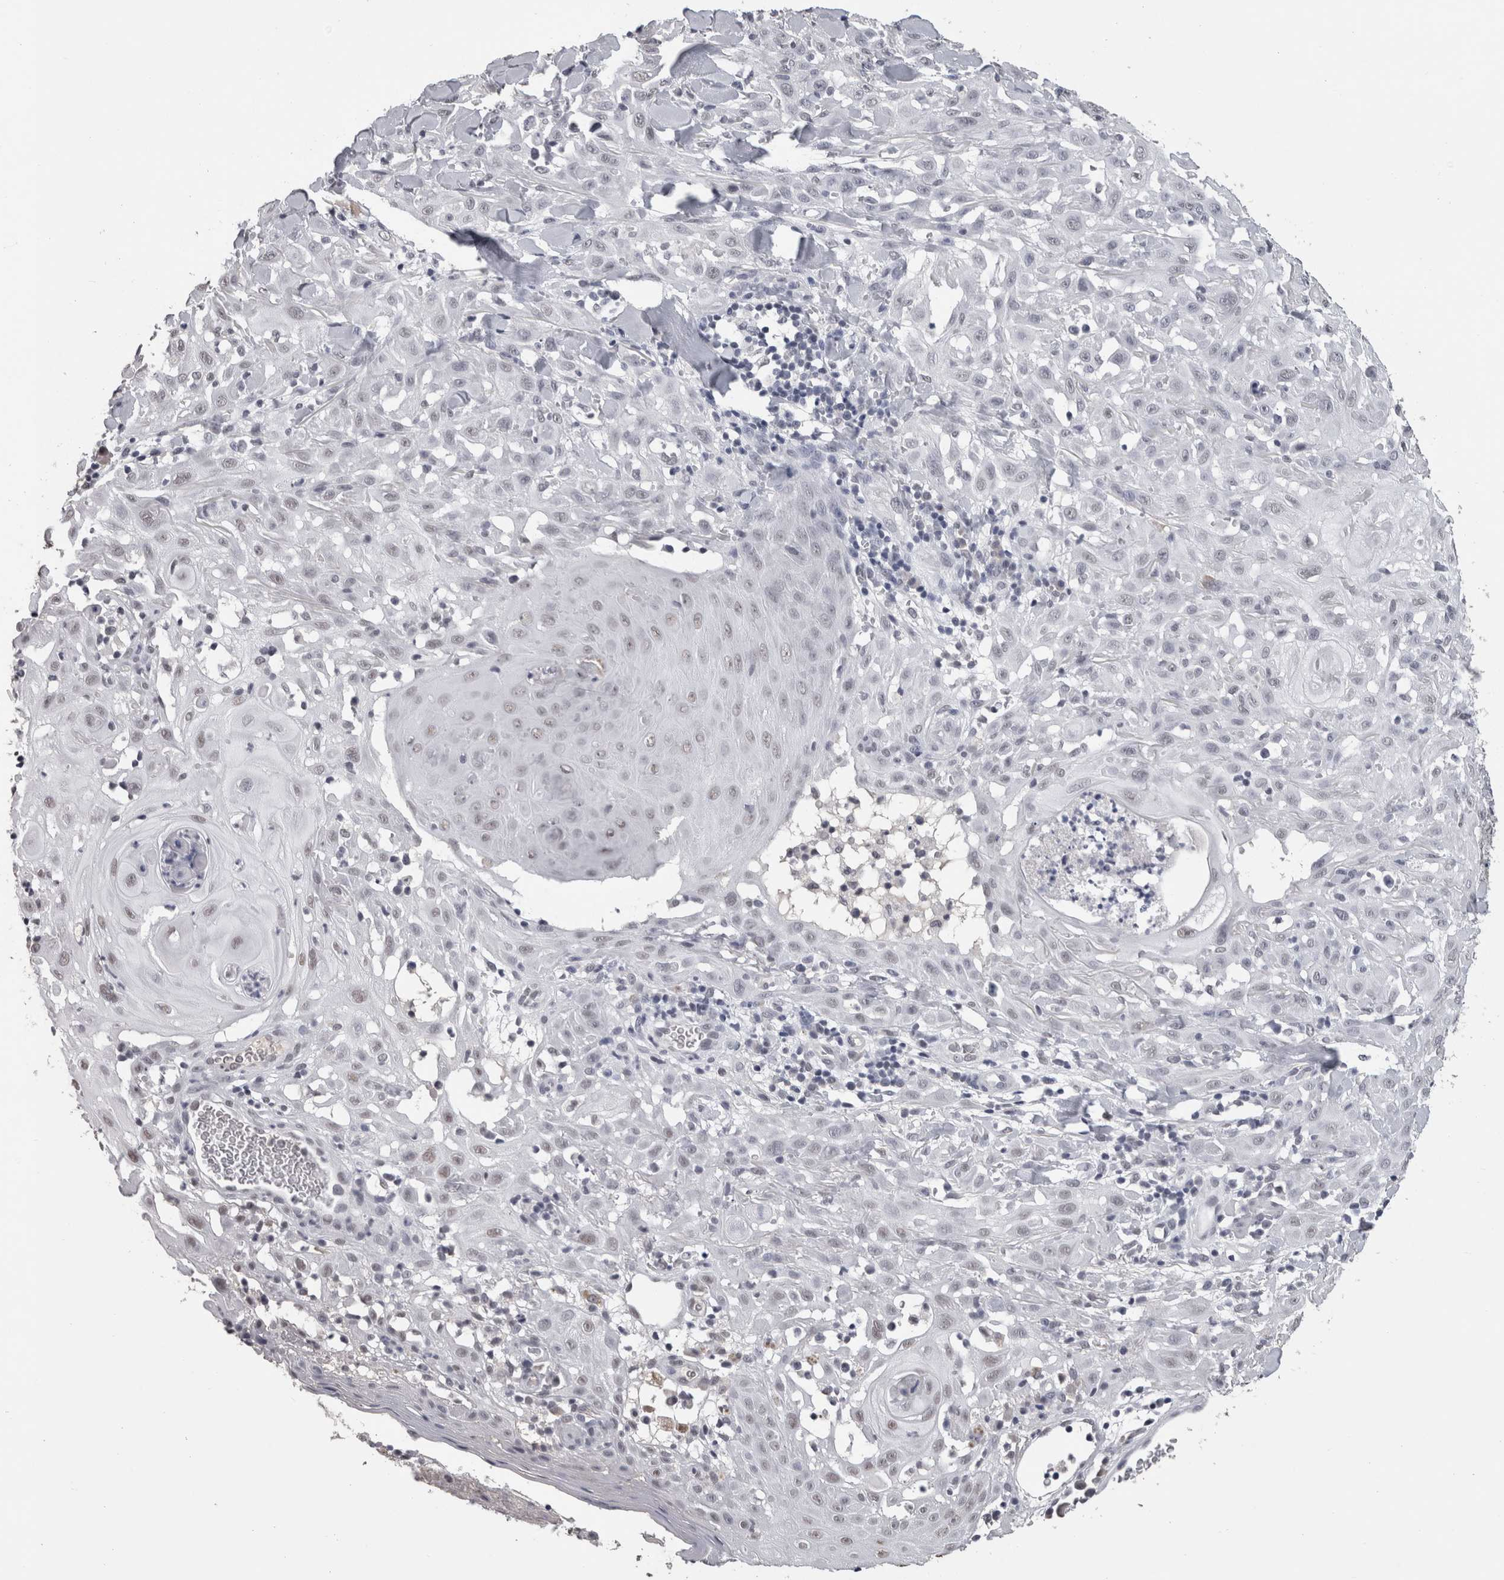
{"staining": {"intensity": "weak", "quantity": "<25%", "location": "nuclear"}, "tissue": "skin cancer", "cell_type": "Tumor cells", "image_type": "cancer", "snomed": [{"axis": "morphology", "description": "Squamous cell carcinoma, NOS"}, {"axis": "topography", "description": "Skin"}], "caption": "A histopathology image of human squamous cell carcinoma (skin) is negative for staining in tumor cells.", "gene": "DDX17", "patient": {"sex": "male", "age": 24}}